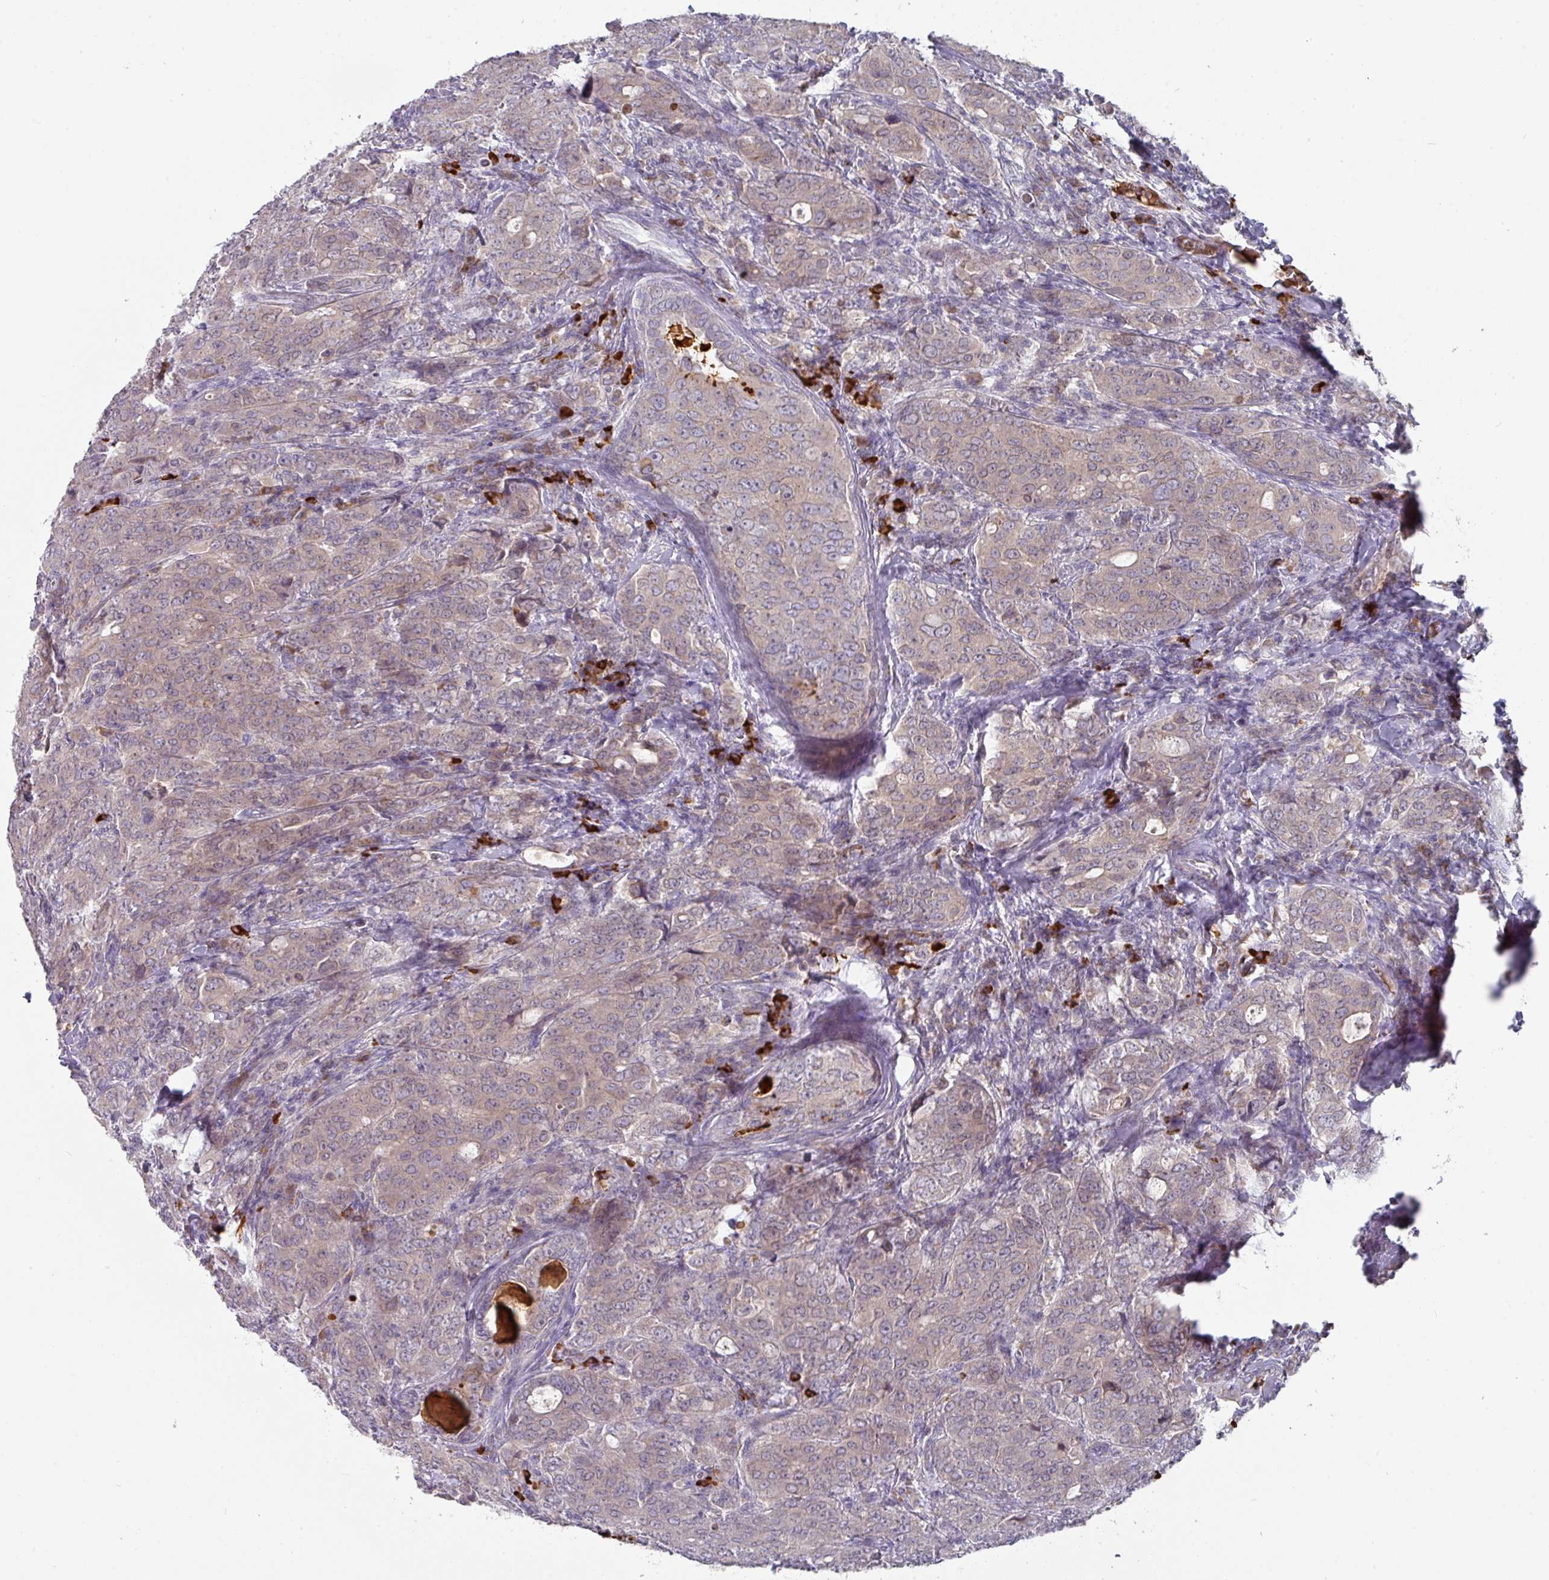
{"staining": {"intensity": "negative", "quantity": "none", "location": "none"}, "tissue": "breast cancer", "cell_type": "Tumor cells", "image_type": "cancer", "snomed": [{"axis": "morphology", "description": "Duct carcinoma"}, {"axis": "topography", "description": "Breast"}], "caption": "There is no significant positivity in tumor cells of infiltrating ductal carcinoma (breast). (Brightfield microscopy of DAB (3,3'-diaminobenzidine) immunohistochemistry (IHC) at high magnification).", "gene": "IL4R", "patient": {"sex": "female", "age": 43}}